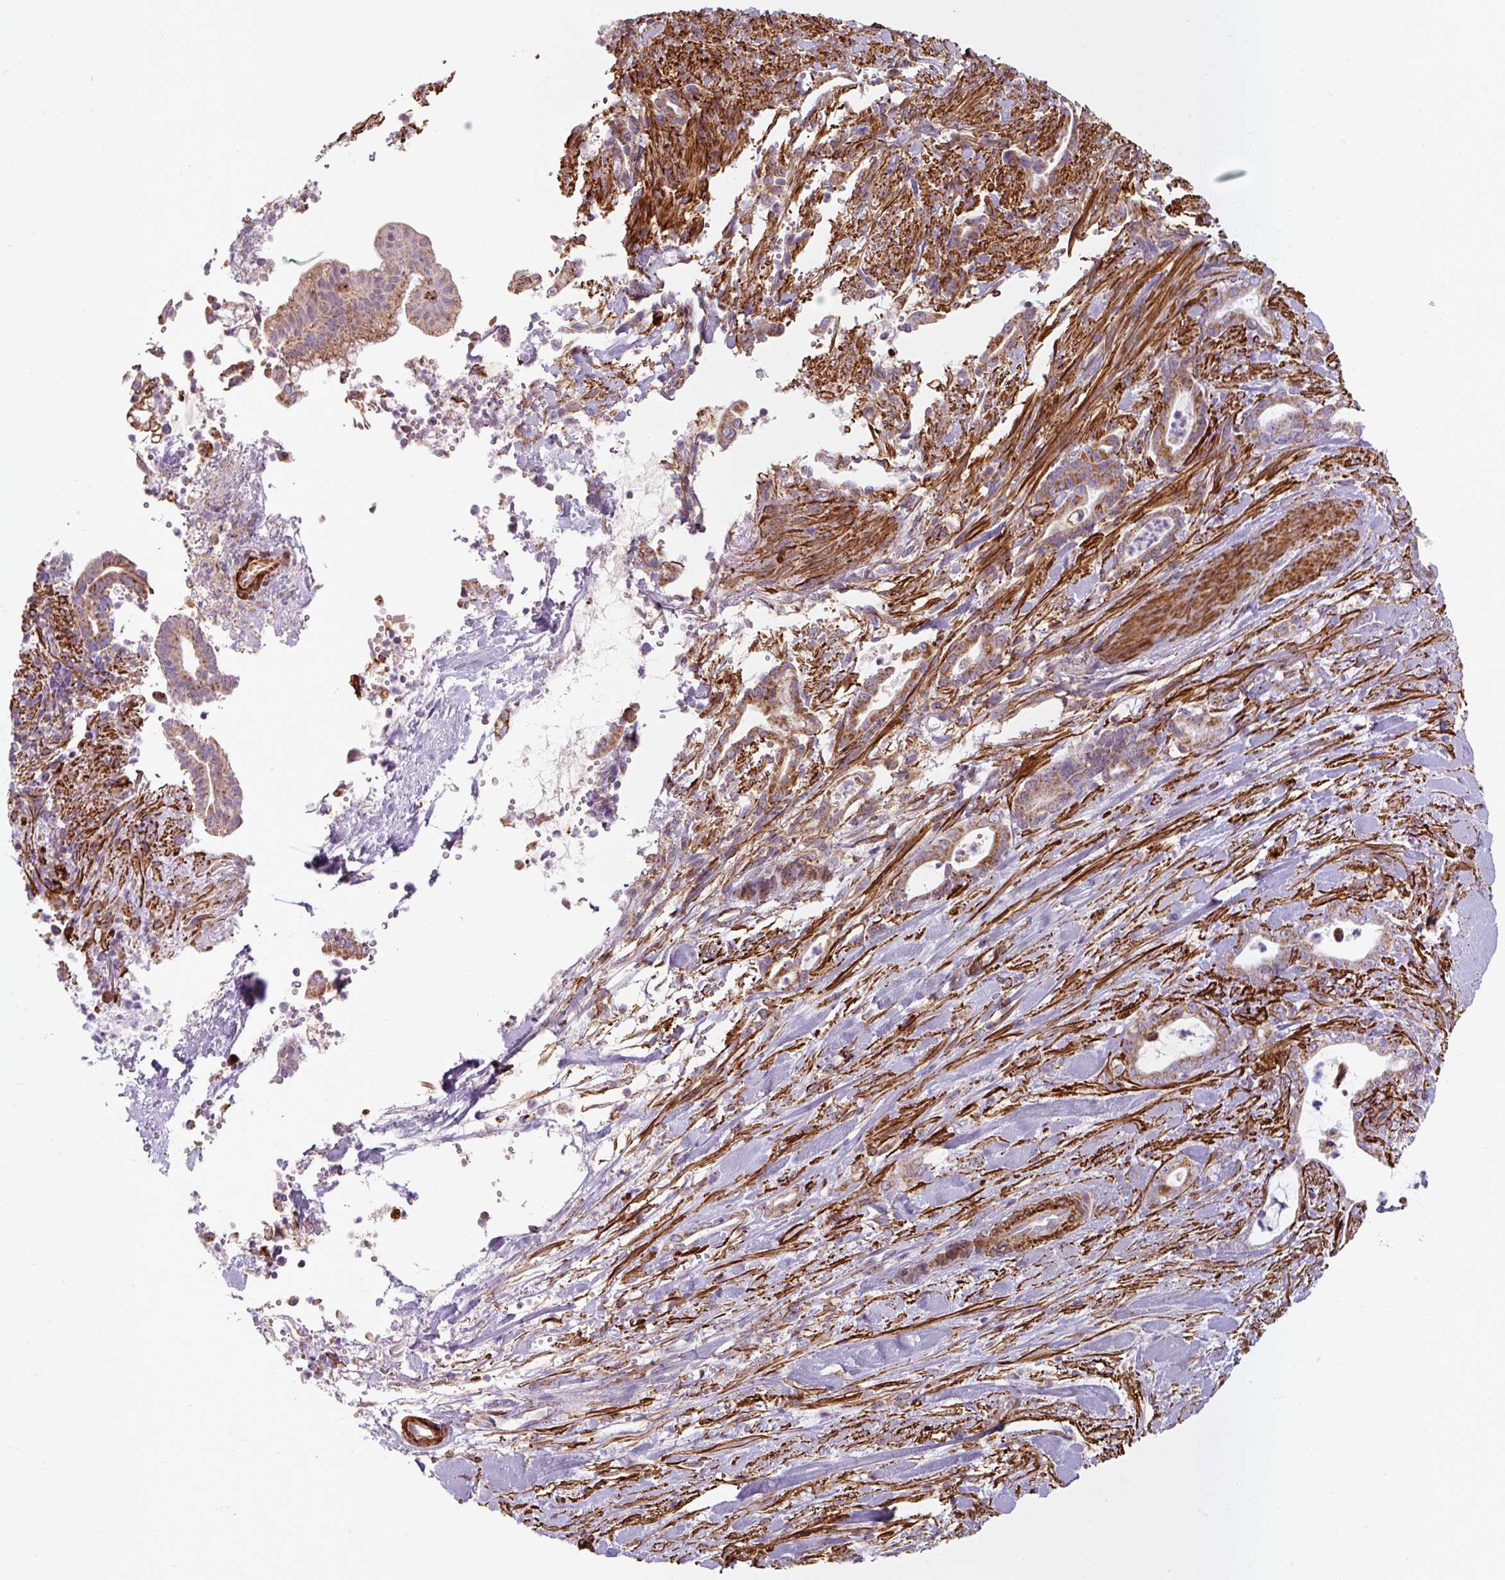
{"staining": {"intensity": "moderate", "quantity": "25%-75%", "location": "cytoplasmic/membranous"}, "tissue": "pancreatic cancer", "cell_type": "Tumor cells", "image_type": "cancer", "snomed": [{"axis": "morphology", "description": "Normal tissue, NOS"}, {"axis": "morphology", "description": "Adenocarcinoma, NOS"}, {"axis": "topography", "description": "Pancreas"}], "caption": "The image exhibits immunohistochemical staining of pancreatic cancer. There is moderate cytoplasmic/membranous staining is present in approximately 25%-75% of tumor cells.", "gene": "MRPS5", "patient": {"sex": "female", "age": 55}}